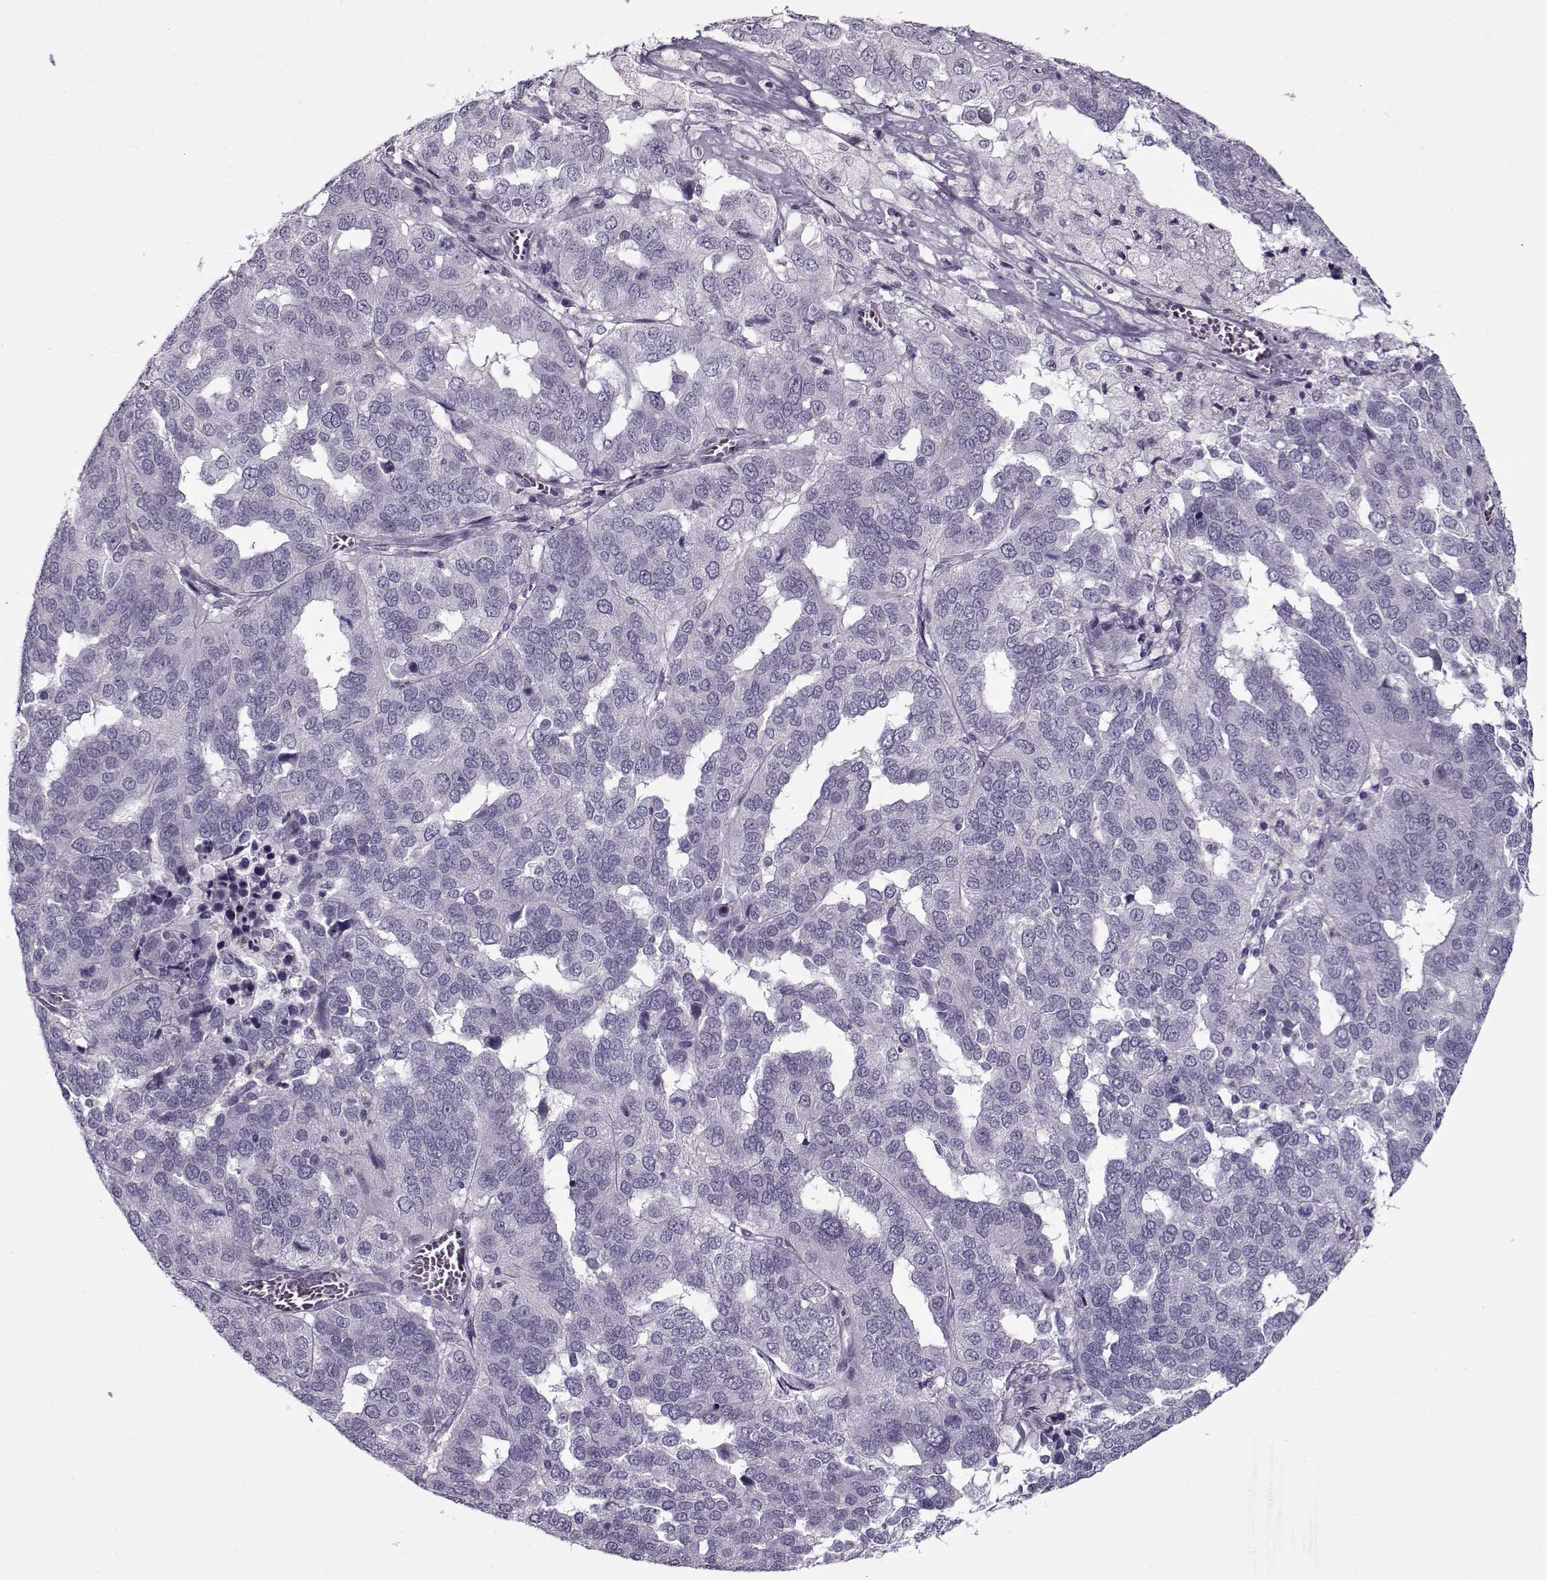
{"staining": {"intensity": "negative", "quantity": "none", "location": "none"}, "tissue": "ovarian cancer", "cell_type": "Tumor cells", "image_type": "cancer", "snomed": [{"axis": "morphology", "description": "Carcinoma, endometroid"}, {"axis": "topography", "description": "Soft tissue"}, {"axis": "topography", "description": "Ovary"}], "caption": "An image of ovarian cancer (endometroid carcinoma) stained for a protein demonstrates no brown staining in tumor cells.", "gene": "CIBAR1", "patient": {"sex": "female", "age": 52}}